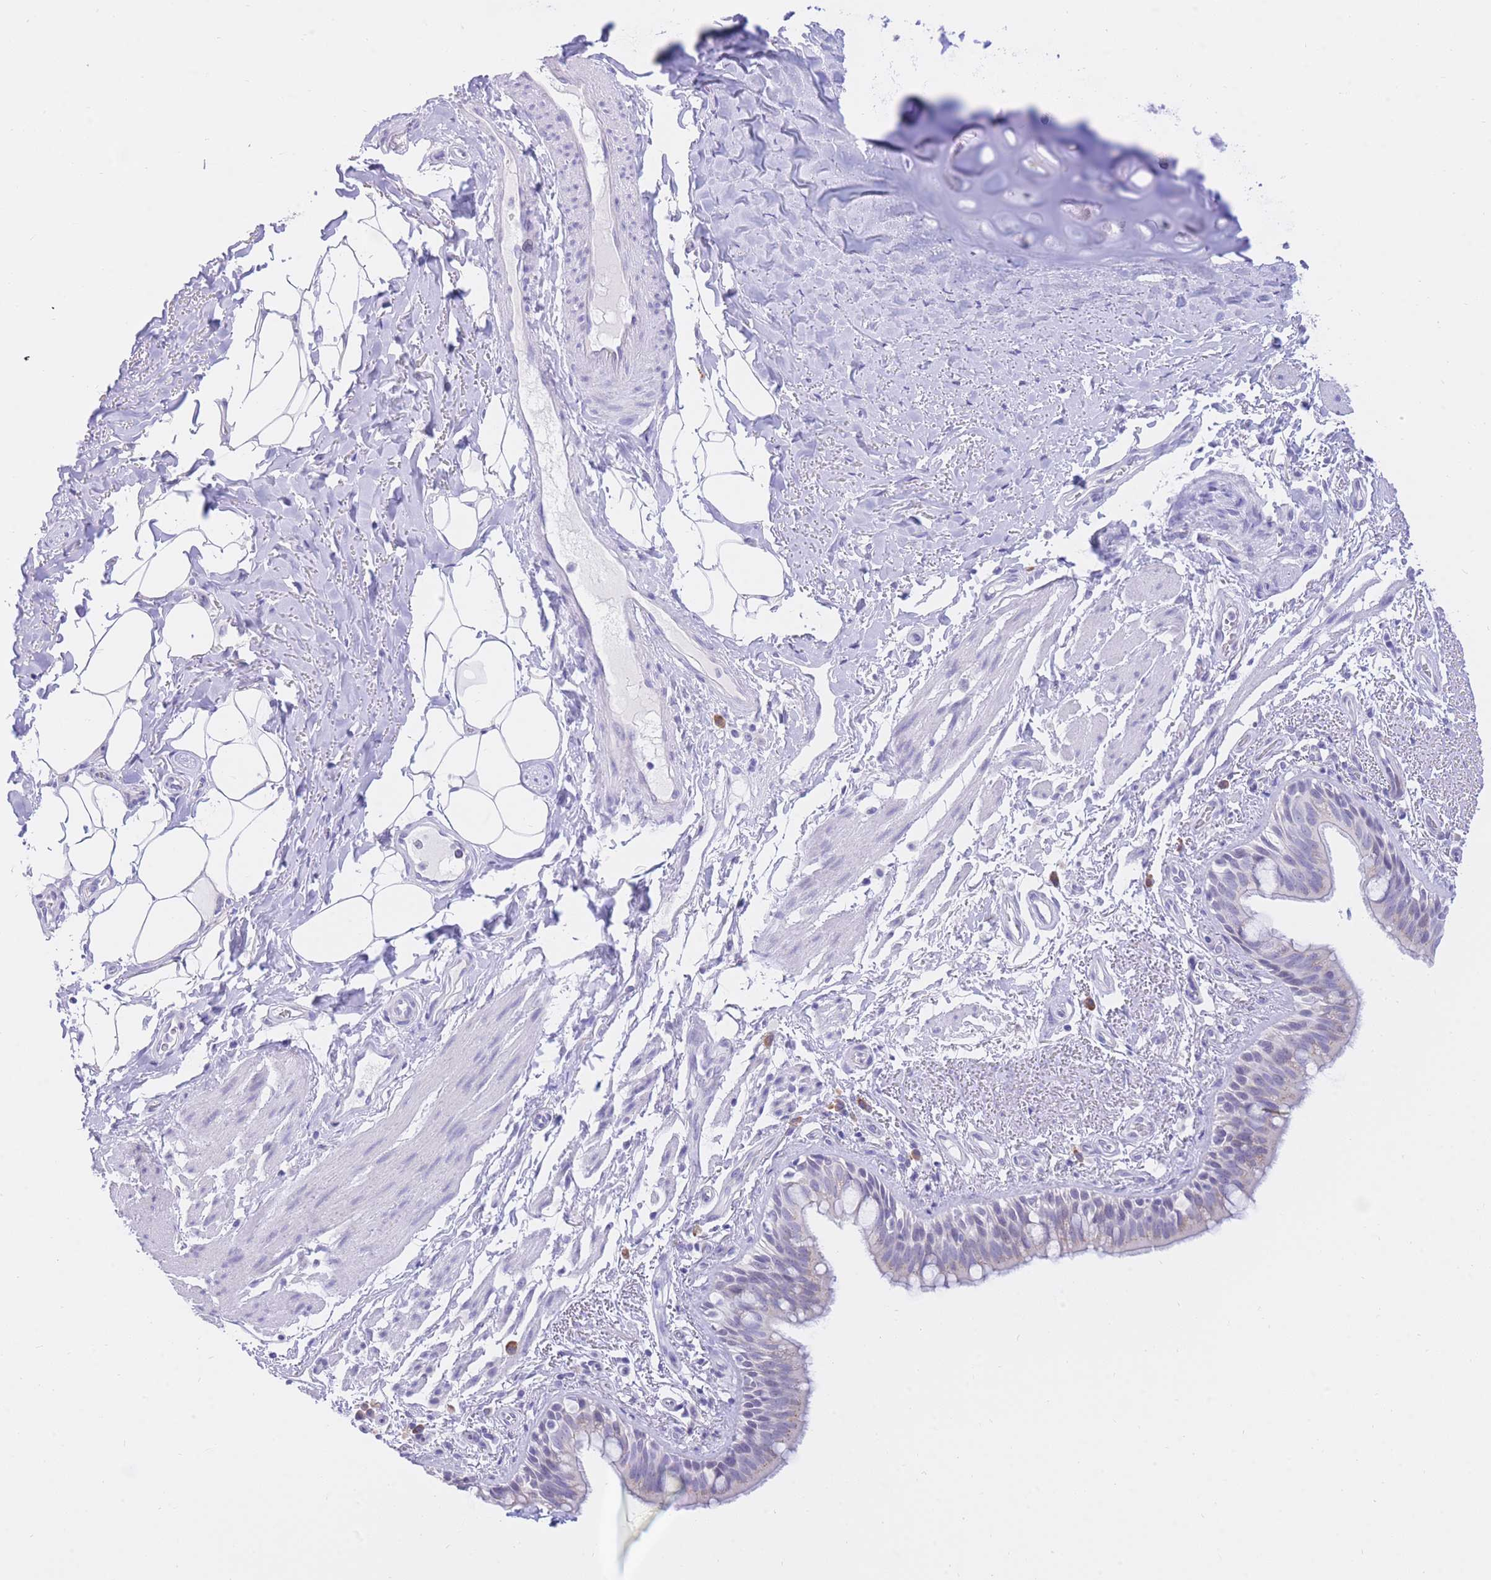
{"staining": {"intensity": "weak", "quantity": "<25%", "location": "cytoplasmic/membranous"}, "tissue": "bronchus", "cell_type": "Respiratory epithelial cells", "image_type": "normal", "snomed": [{"axis": "morphology", "description": "Normal tissue, NOS"}, {"axis": "morphology", "description": "Neoplasm, uncertain whether benign or malignant"}, {"axis": "topography", "description": "Bronchus"}, {"axis": "topography", "description": "Lung"}], "caption": "Immunohistochemical staining of unremarkable bronchus shows no significant staining in respiratory epithelial cells.", "gene": "SSUH2", "patient": {"sex": "male", "age": 55}}